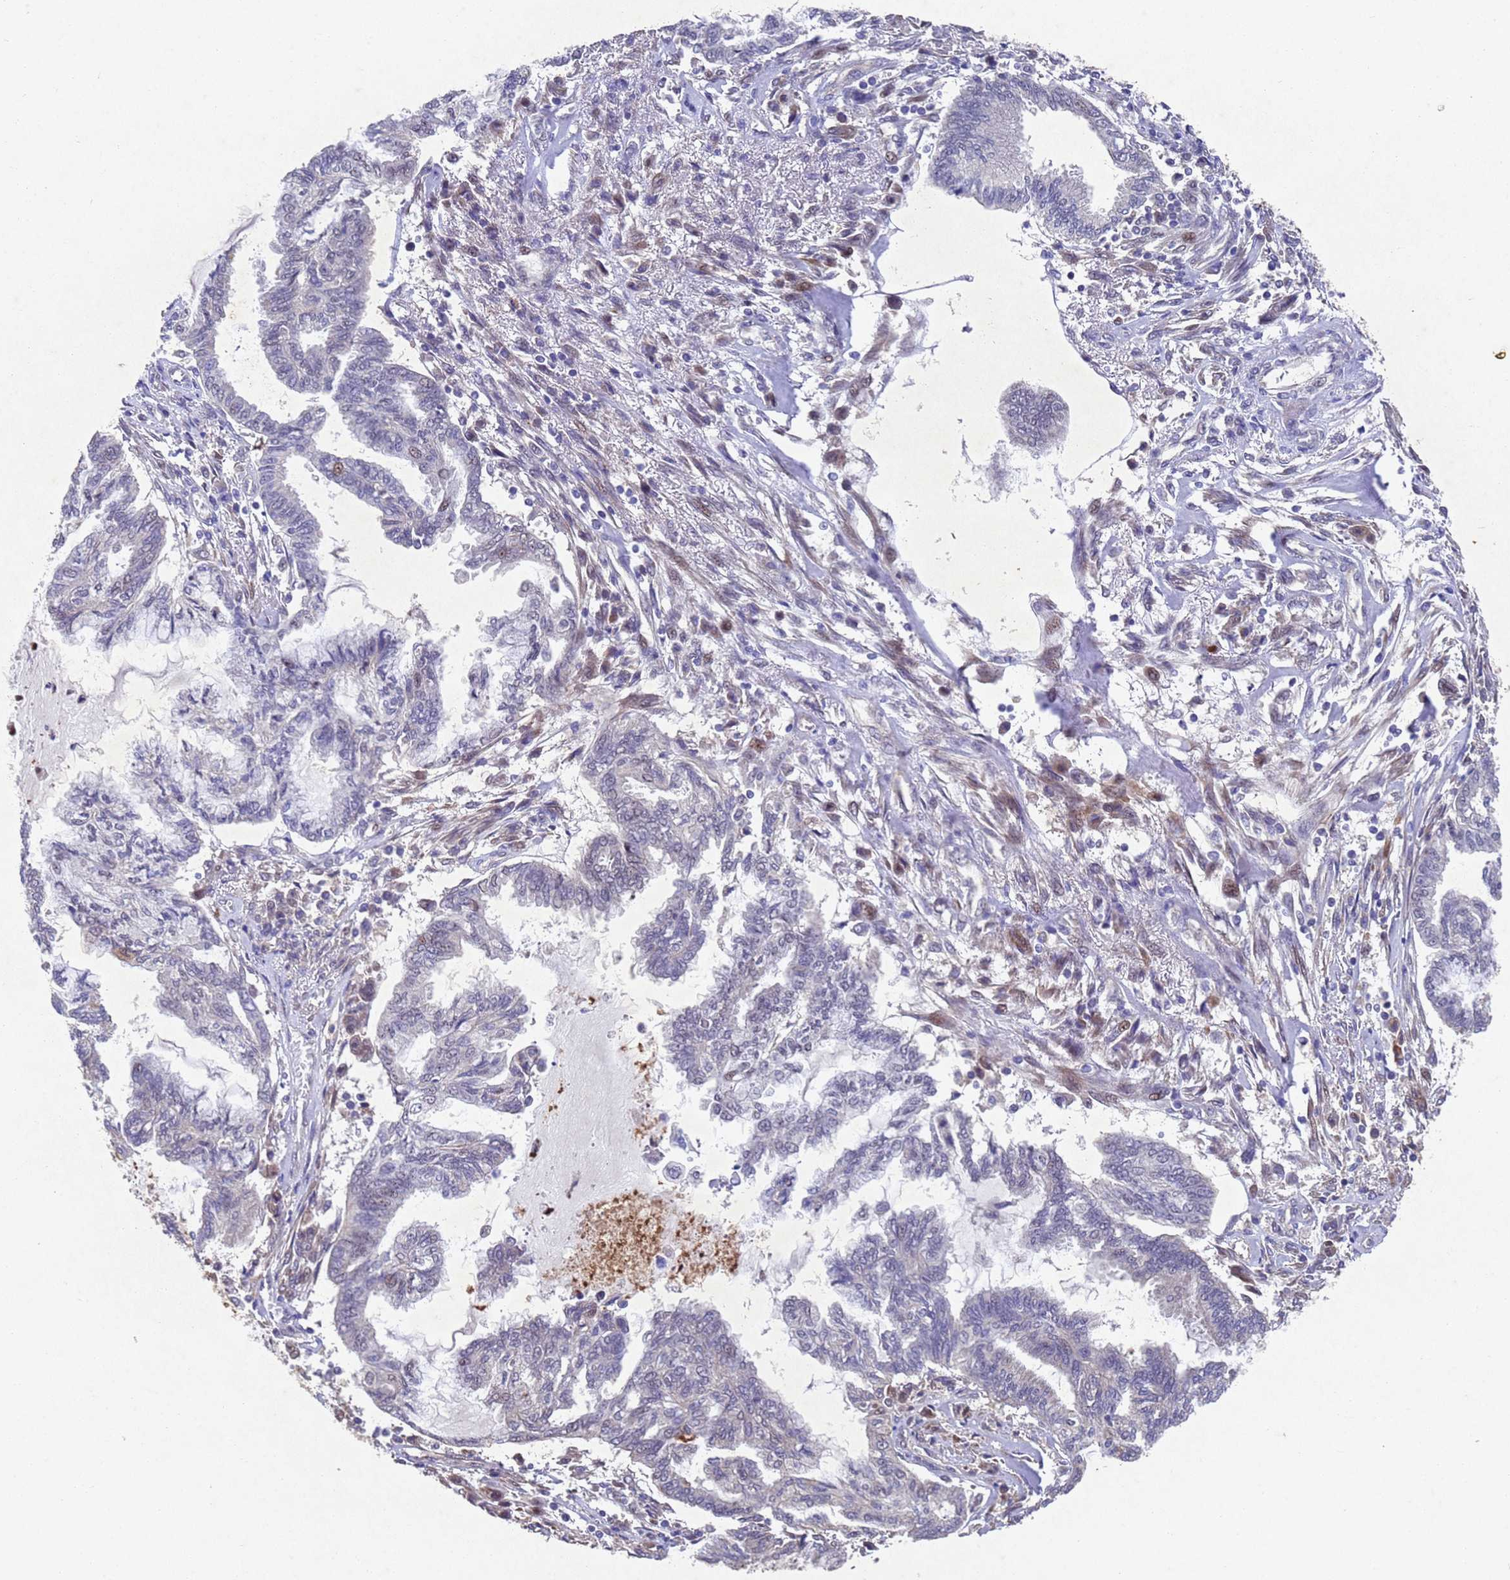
{"staining": {"intensity": "negative", "quantity": "none", "location": "none"}, "tissue": "endometrial cancer", "cell_type": "Tumor cells", "image_type": "cancer", "snomed": [{"axis": "morphology", "description": "Adenocarcinoma, NOS"}, {"axis": "topography", "description": "Endometrium"}], "caption": "DAB (3,3'-diaminobenzidine) immunohistochemical staining of human adenocarcinoma (endometrial) shows no significant positivity in tumor cells.", "gene": "TBK1", "patient": {"sex": "female", "age": 86}}